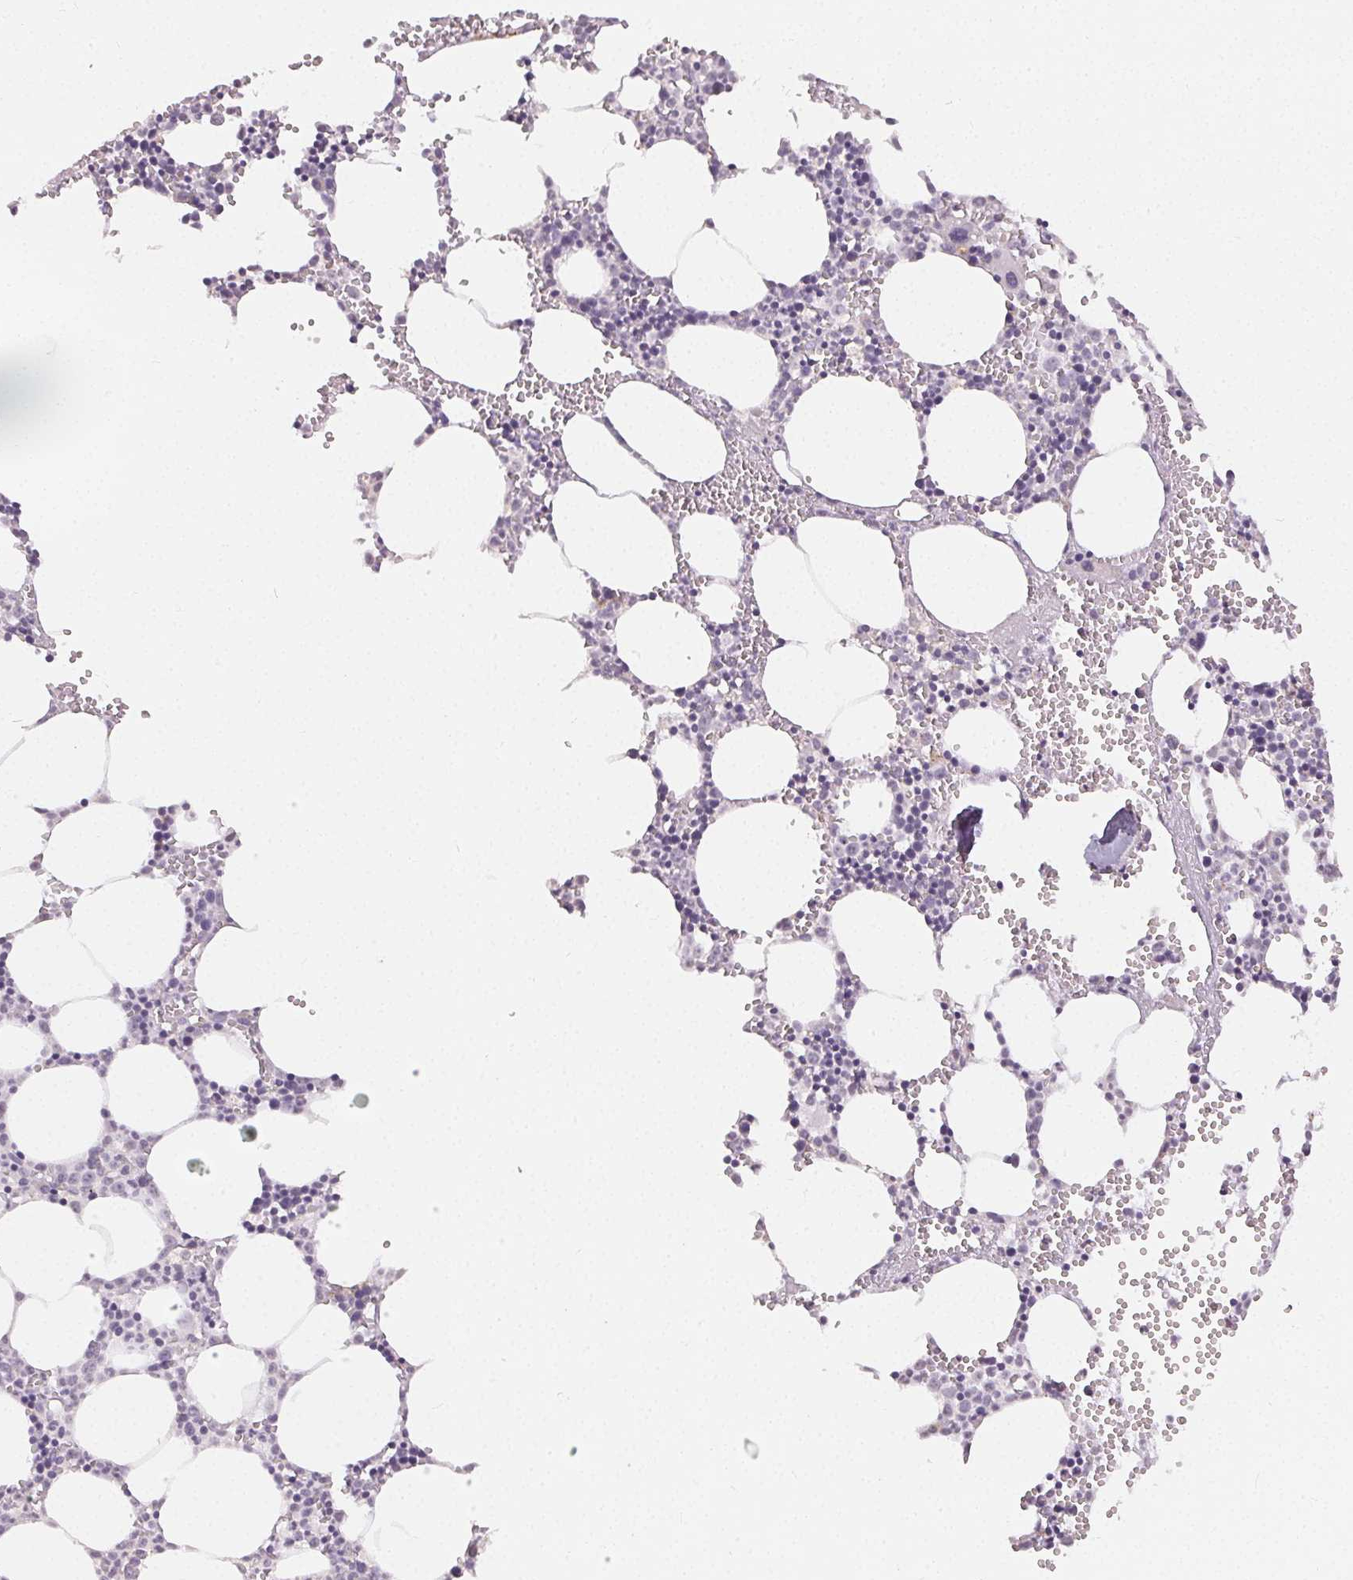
{"staining": {"intensity": "negative", "quantity": "none", "location": "none"}, "tissue": "bone marrow", "cell_type": "Hematopoietic cells", "image_type": "normal", "snomed": [{"axis": "morphology", "description": "Normal tissue, NOS"}, {"axis": "topography", "description": "Bone marrow"}], "caption": "Immunohistochemistry micrograph of normal human bone marrow stained for a protein (brown), which exhibits no expression in hematopoietic cells. The staining is performed using DAB (3,3'-diaminobenzidine) brown chromogen with nuclei counter-stained in using hematoxylin.", "gene": "TMEM174", "patient": {"sex": "male", "age": 89}}